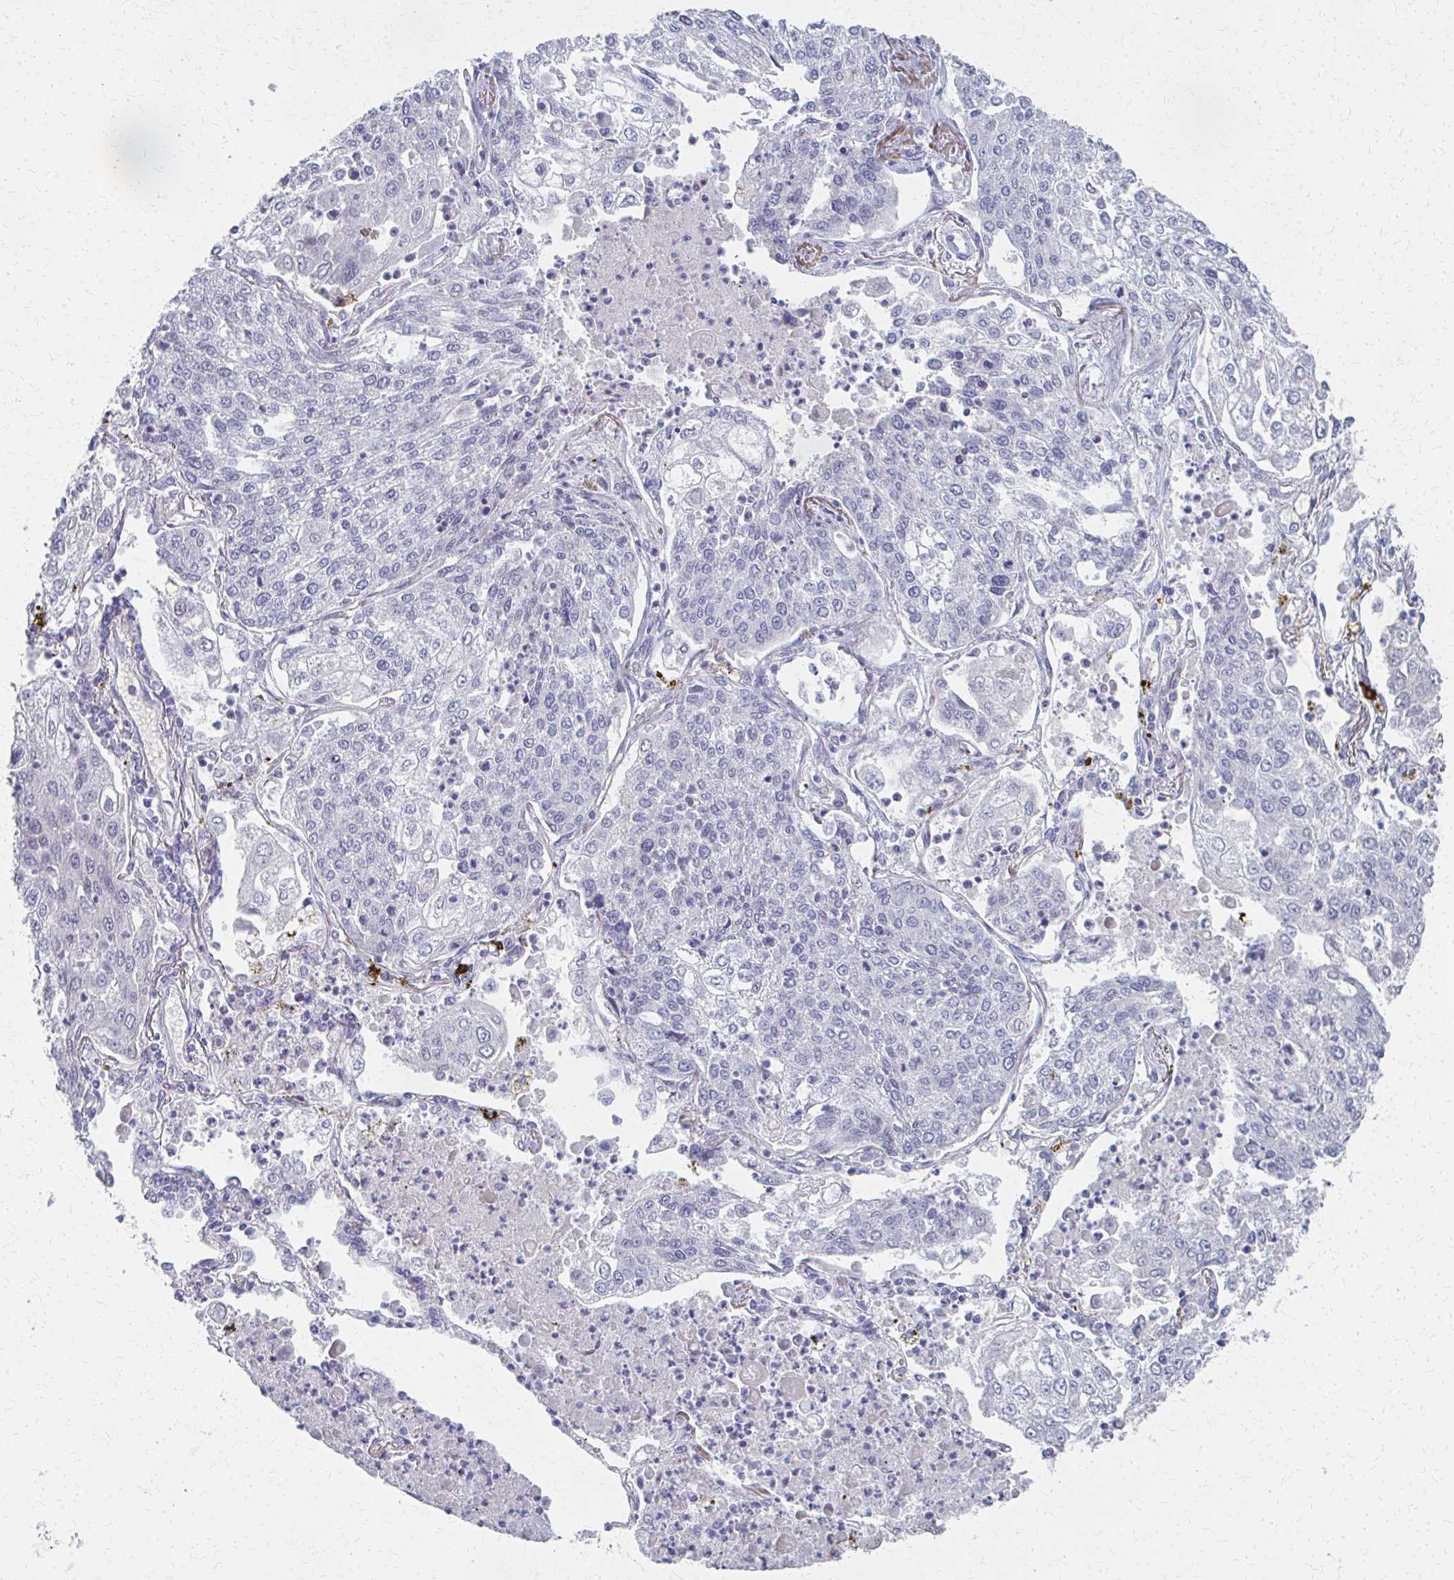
{"staining": {"intensity": "negative", "quantity": "none", "location": "none"}, "tissue": "lung cancer", "cell_type": "Tumor cells", "image_type": "cancer", "snomed": [{"axis": "morphology", "description": "Squamous cell carcinoma, NOS"}, {"axis": "topography", "description": "Lung"}], "caption": "The immunohistochemistry histopathology image has no significant expression in tumor cells of squamous cell carcinoma (lung) tissue. Brightfield microscopy of immunohistochemistry stained with DAB (3,3'-diaminobenzidine) (brown) and hematoxylin (blue), captured at high magnification.", "gene": "MS4A2", "patient": {"sex": "male", "age": 74}}